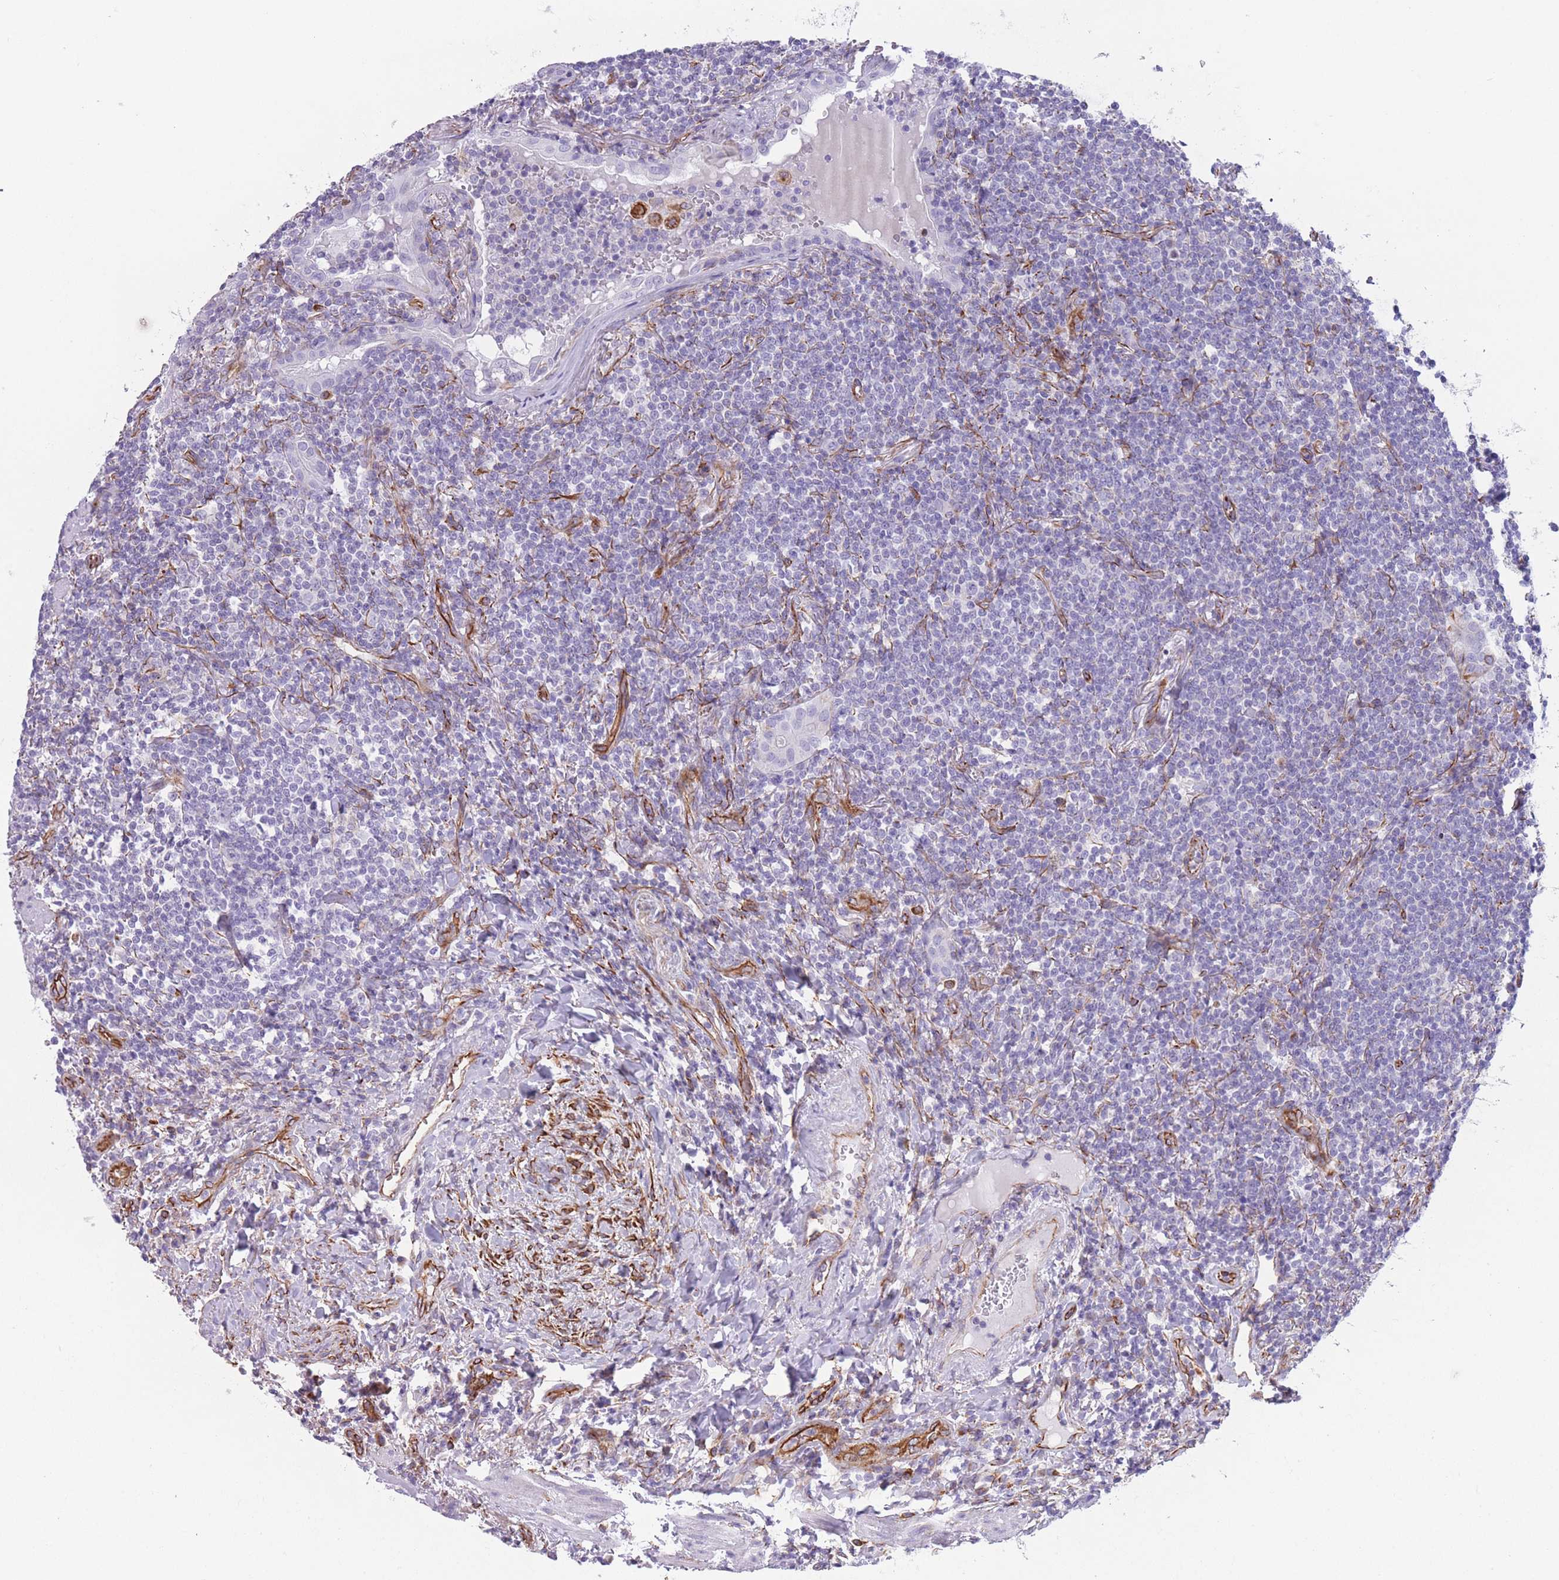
{"staining": {"intensity": "negative", "quantity": "none", "location": "none"}, "tissue": "lymphoma", "cell_type": "Tumor cells", "image_type": "cancer", "snomed": [{"axis": "morphology", "description": "Malignant lymphoma, non-Hodgkin's type, Low grade"}, {"axis": "topography", "description": "Lung"}], "caption": "High magnification brightfield microscopy of lymphoma stained with DAB (brown) and counterstained with hematoxylin (blue): tumor cells show no significant staining.", "gene": "PTCD1", "patient": {"sex": "female", "age": 71}}